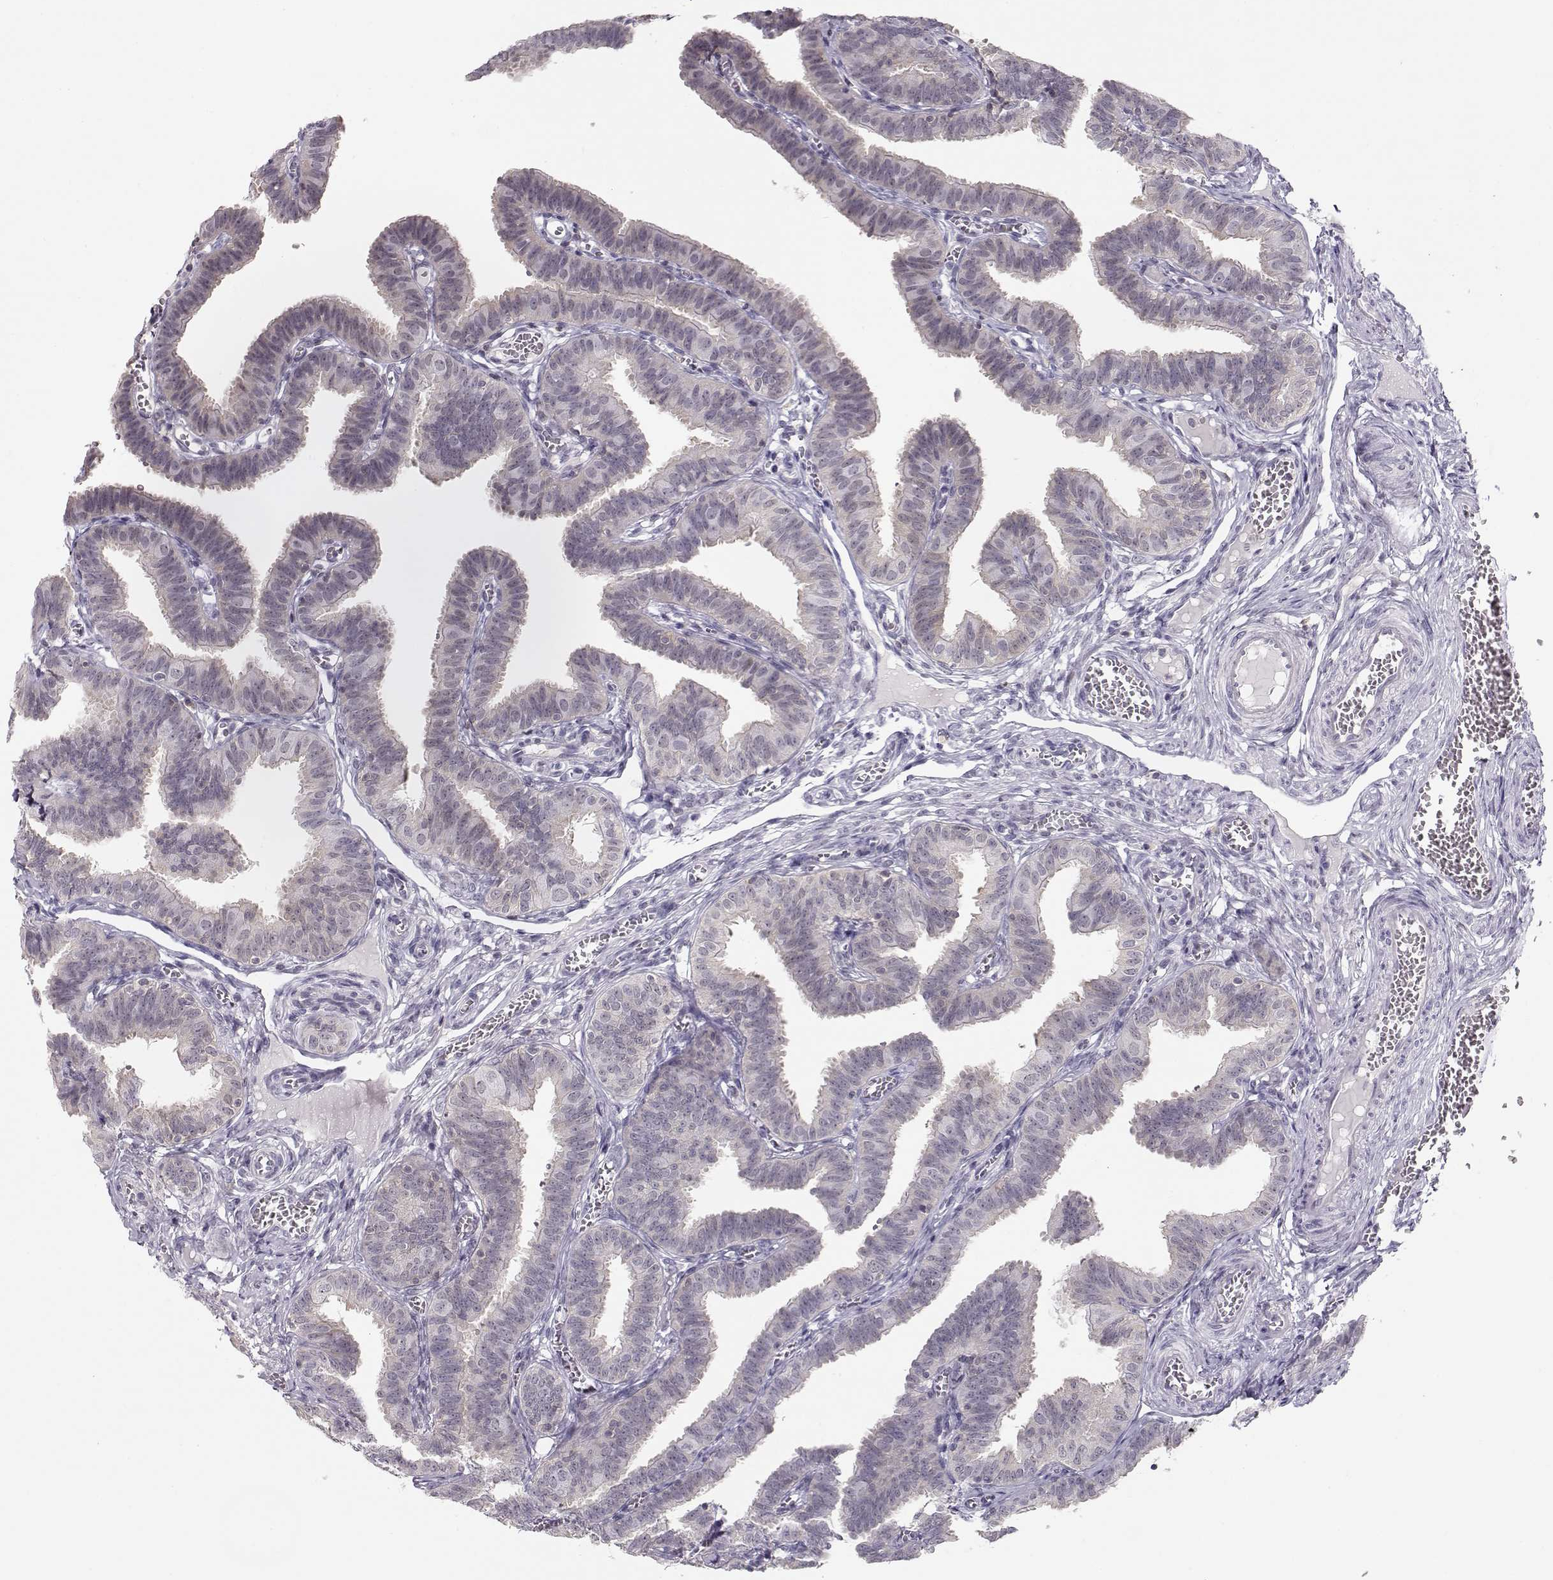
{"staining": {"intensity": "negative", "quantity": "none", "location": "none"}, "tissue": "fallopian tube", "cell_type": "Glandular cells", "image_type": "normal", "snomed": [{"axis": "morphology", "description": "Normal tissue, NOS"}, {"axis": "topography", "description": "Fallopian tube"}], "caption": "IHC photomicrograph of unremarkable fallopian tube: human fallopian tube stained with DAB (3,3'-diaminobenzidine) exhibits no significant protein positivity in glandular cells.", "gene": "TEPP", "patient": {"sex": "female", "age": 25}}